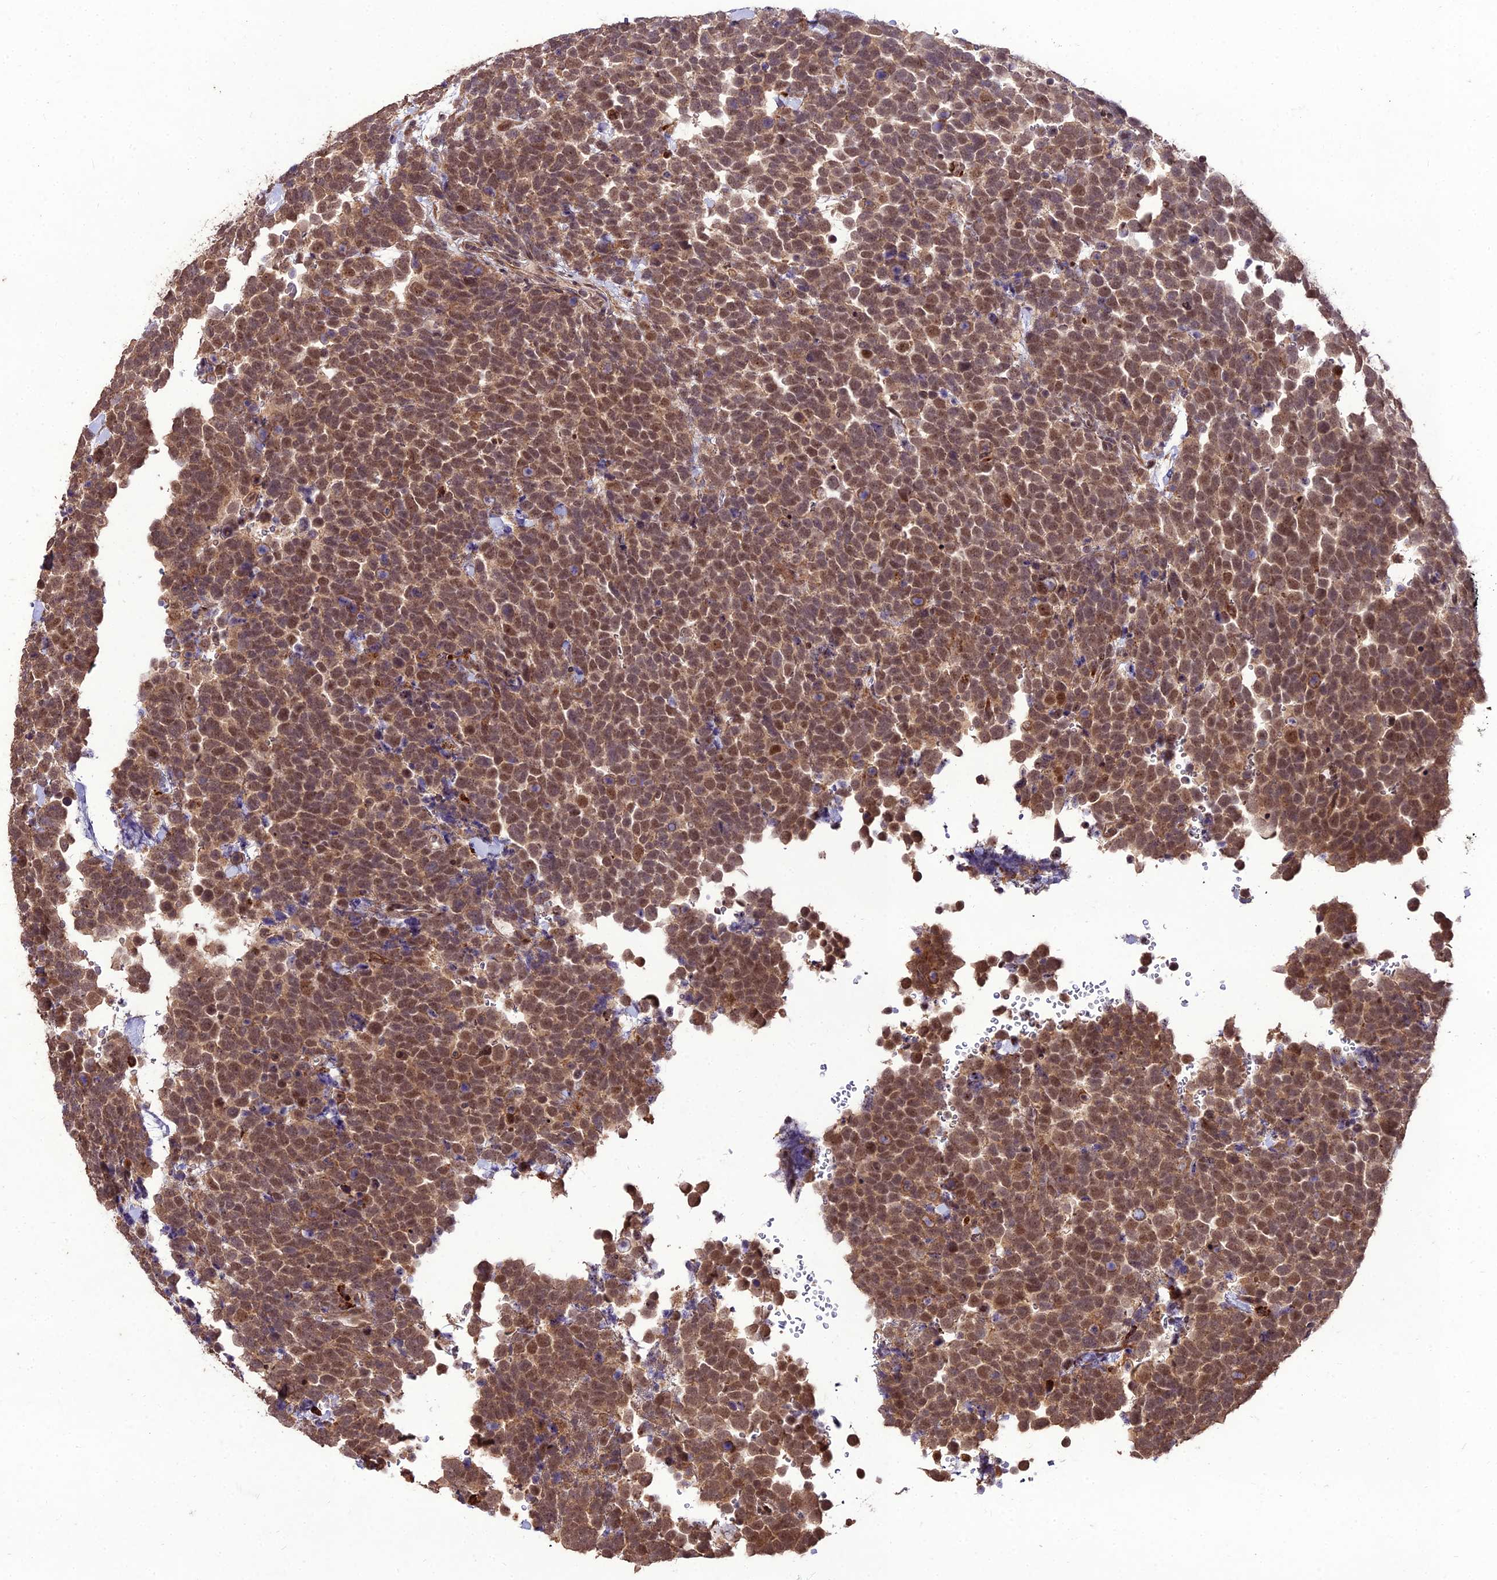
{"staining": {"intensity": "moderate", "quantity": ">75%", "location": "cytoplasmic/membranous,nuclear"}, "tissue": "urothelial cancer", "cell_type": "Tumor cells", "image_type": "cancer", "snomed": [{"axis": "morphology", "description": "Urothelial carcinoma, High grade"}, {"axis": "topography", "description": "Urinary bladder"}], "caption": "Approximately >75% of tumor cells in human high-grade urothelial carcinoma demonstrate moderate cytoplasmic/membranous and nuclear protein expression as visualized by brown immunohistochemical staining.", "gene": "ZNF766", "patient": {"sex": "female", "age": 82}}